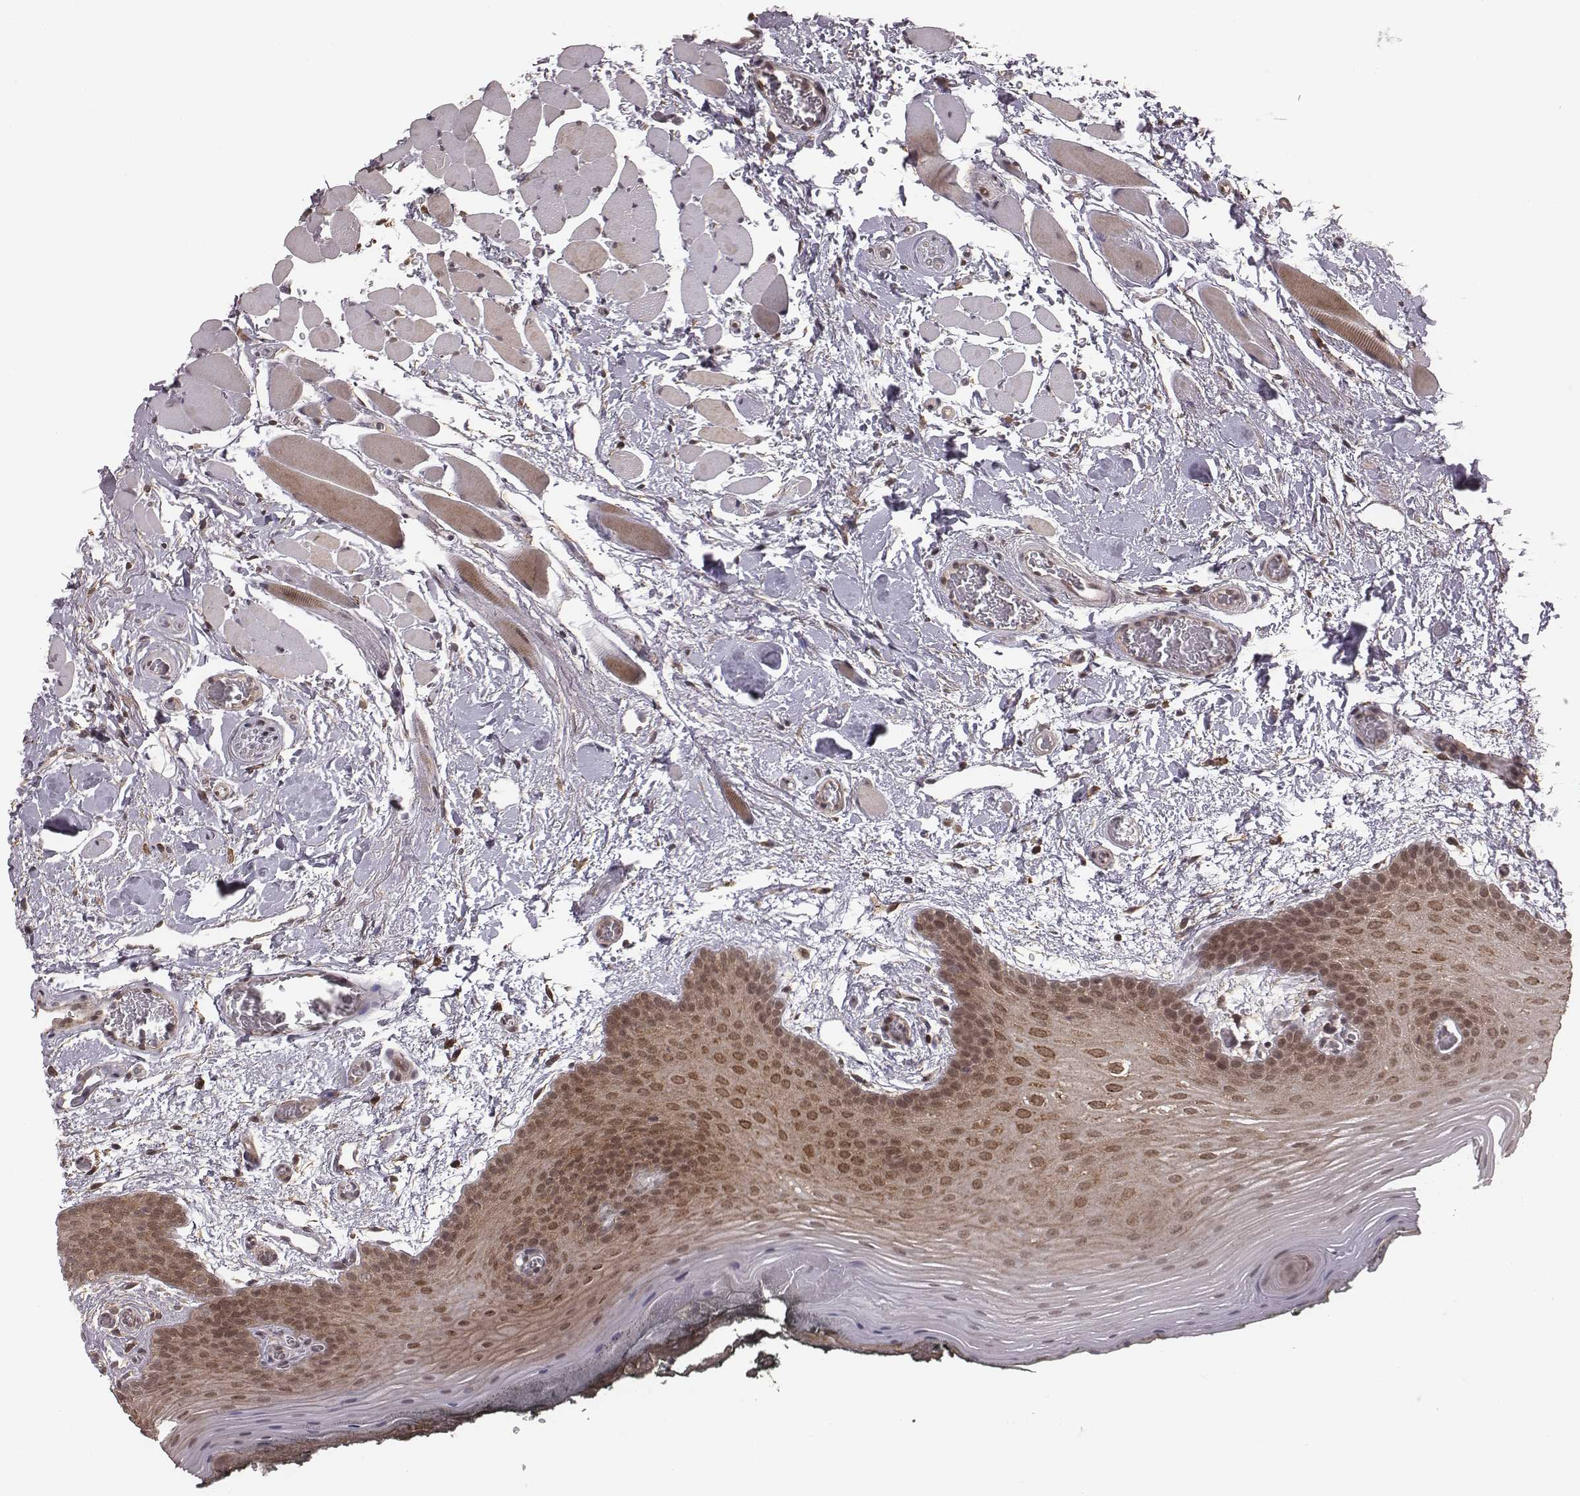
{"staining": {"intensity": "moderate", "quantity": "25%-75%", "location": "cytoplasmic/membranous,nuclear"}, "tissue": "oral mucosa", "cell_type": "Squamous epithelial cells", "image_type": "normal", "snomed": [{"axis": "morphology", "description": "Normal tissue, NOS"}, {"axis": "topography", "description": "Oral tissue"}, {"axis": "topography", "description": "Head-Neck"}], "caption": "IHC (DAB (3,3'-diaminobenzidine)) staining of normal oral mucosa reveals moderate cytoplasmic/membranous,nuclear protein expression in about 25%-75% of squamous epithelial cells. Immunohistochemistry stains the protein of interest in brown and the nuclei are stained blue.", "gene": "RPL3", "patient": {"sex": "male", "age": 65}}